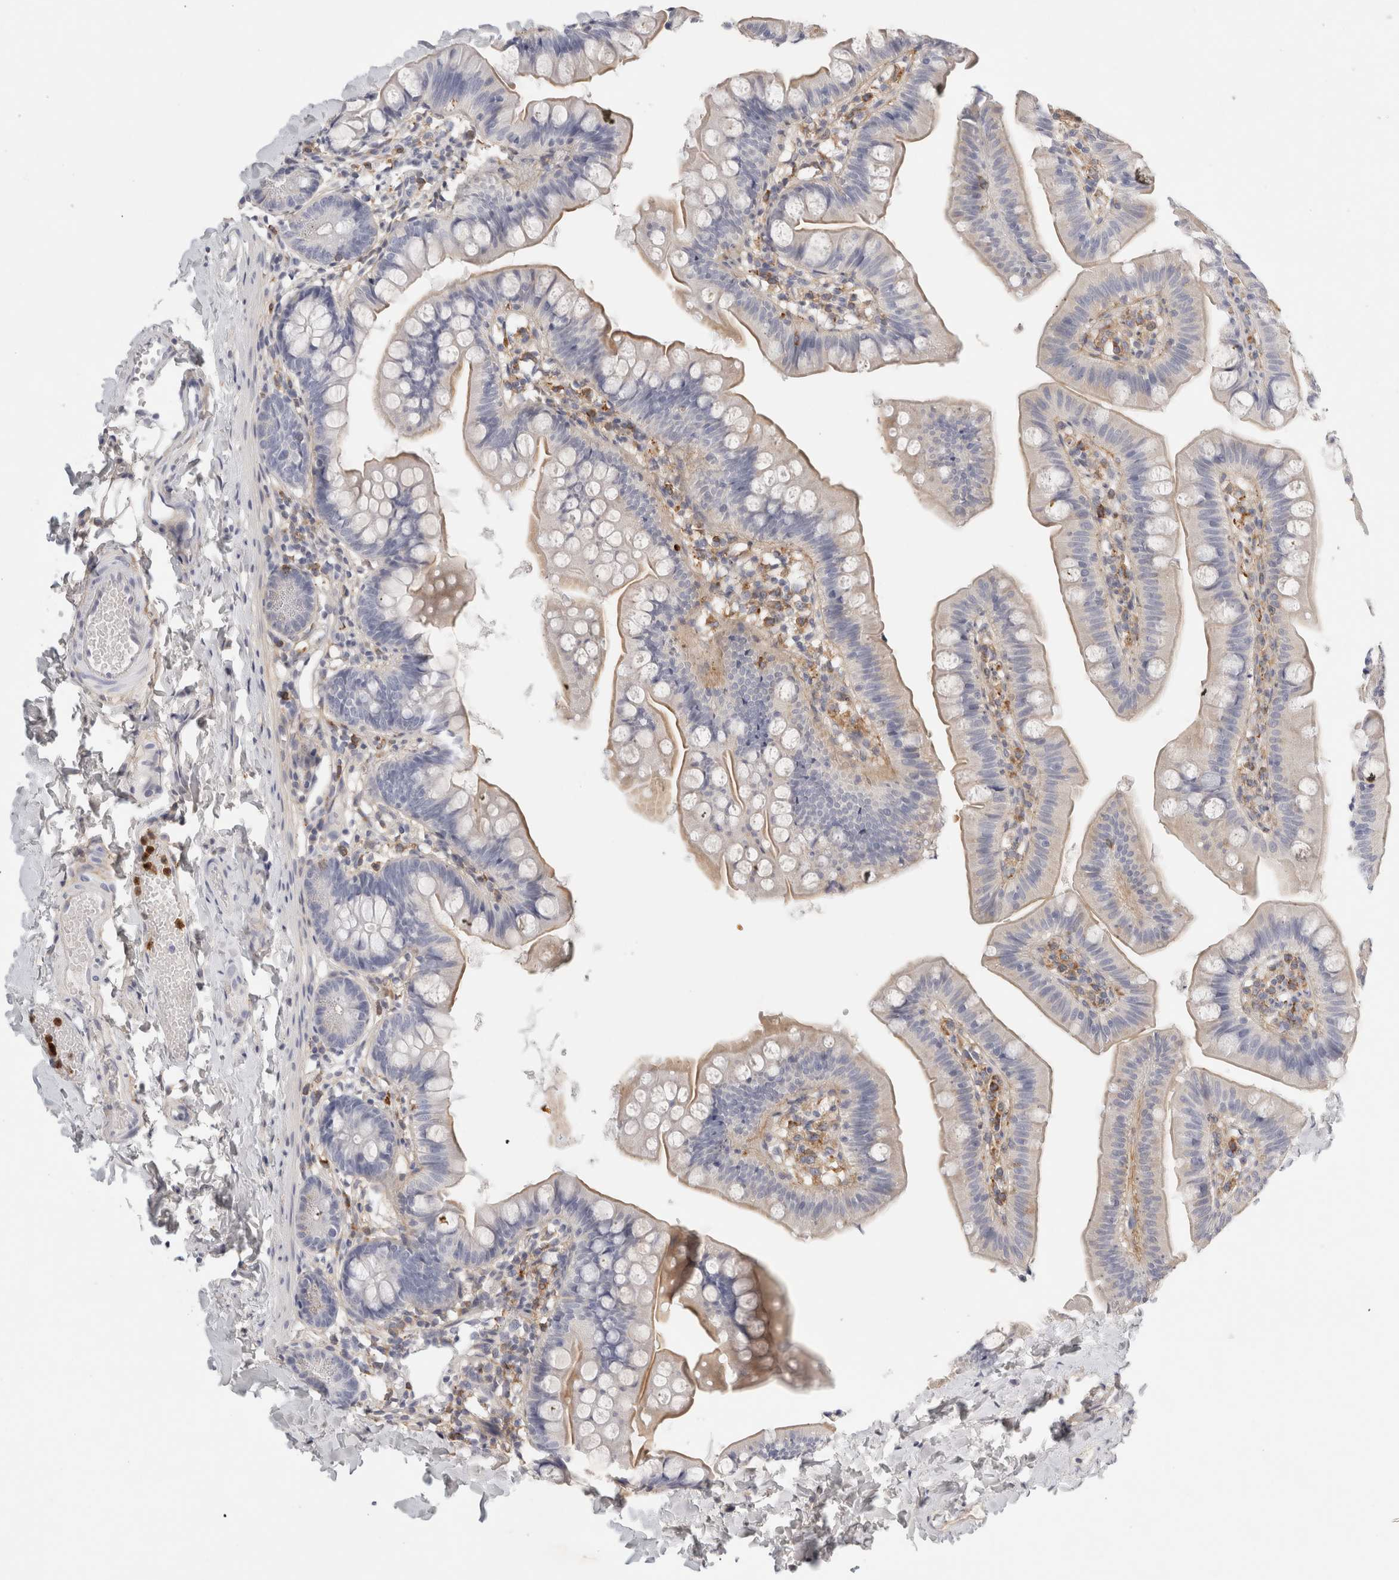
{"staining": {"intensity": "weak", "quantity": "25%-75%", "location": "cytoplasmic/membranous"}, "tissue": "small intestine", "cell_type": "Glandular cells", "image_type": "normal", "snomed": [{"axis": "morphology", "description": "Normal tissue, NOS"}, {"axis": "topography", "description": "Small intestine"}], "caption": "Unremarkable small intestine shows weak cytoplasmic/membranous positivity in about 25%-75% of glandular cells.", "gene": "FGL2", "patient": {"sex": "male", "age": 7}}